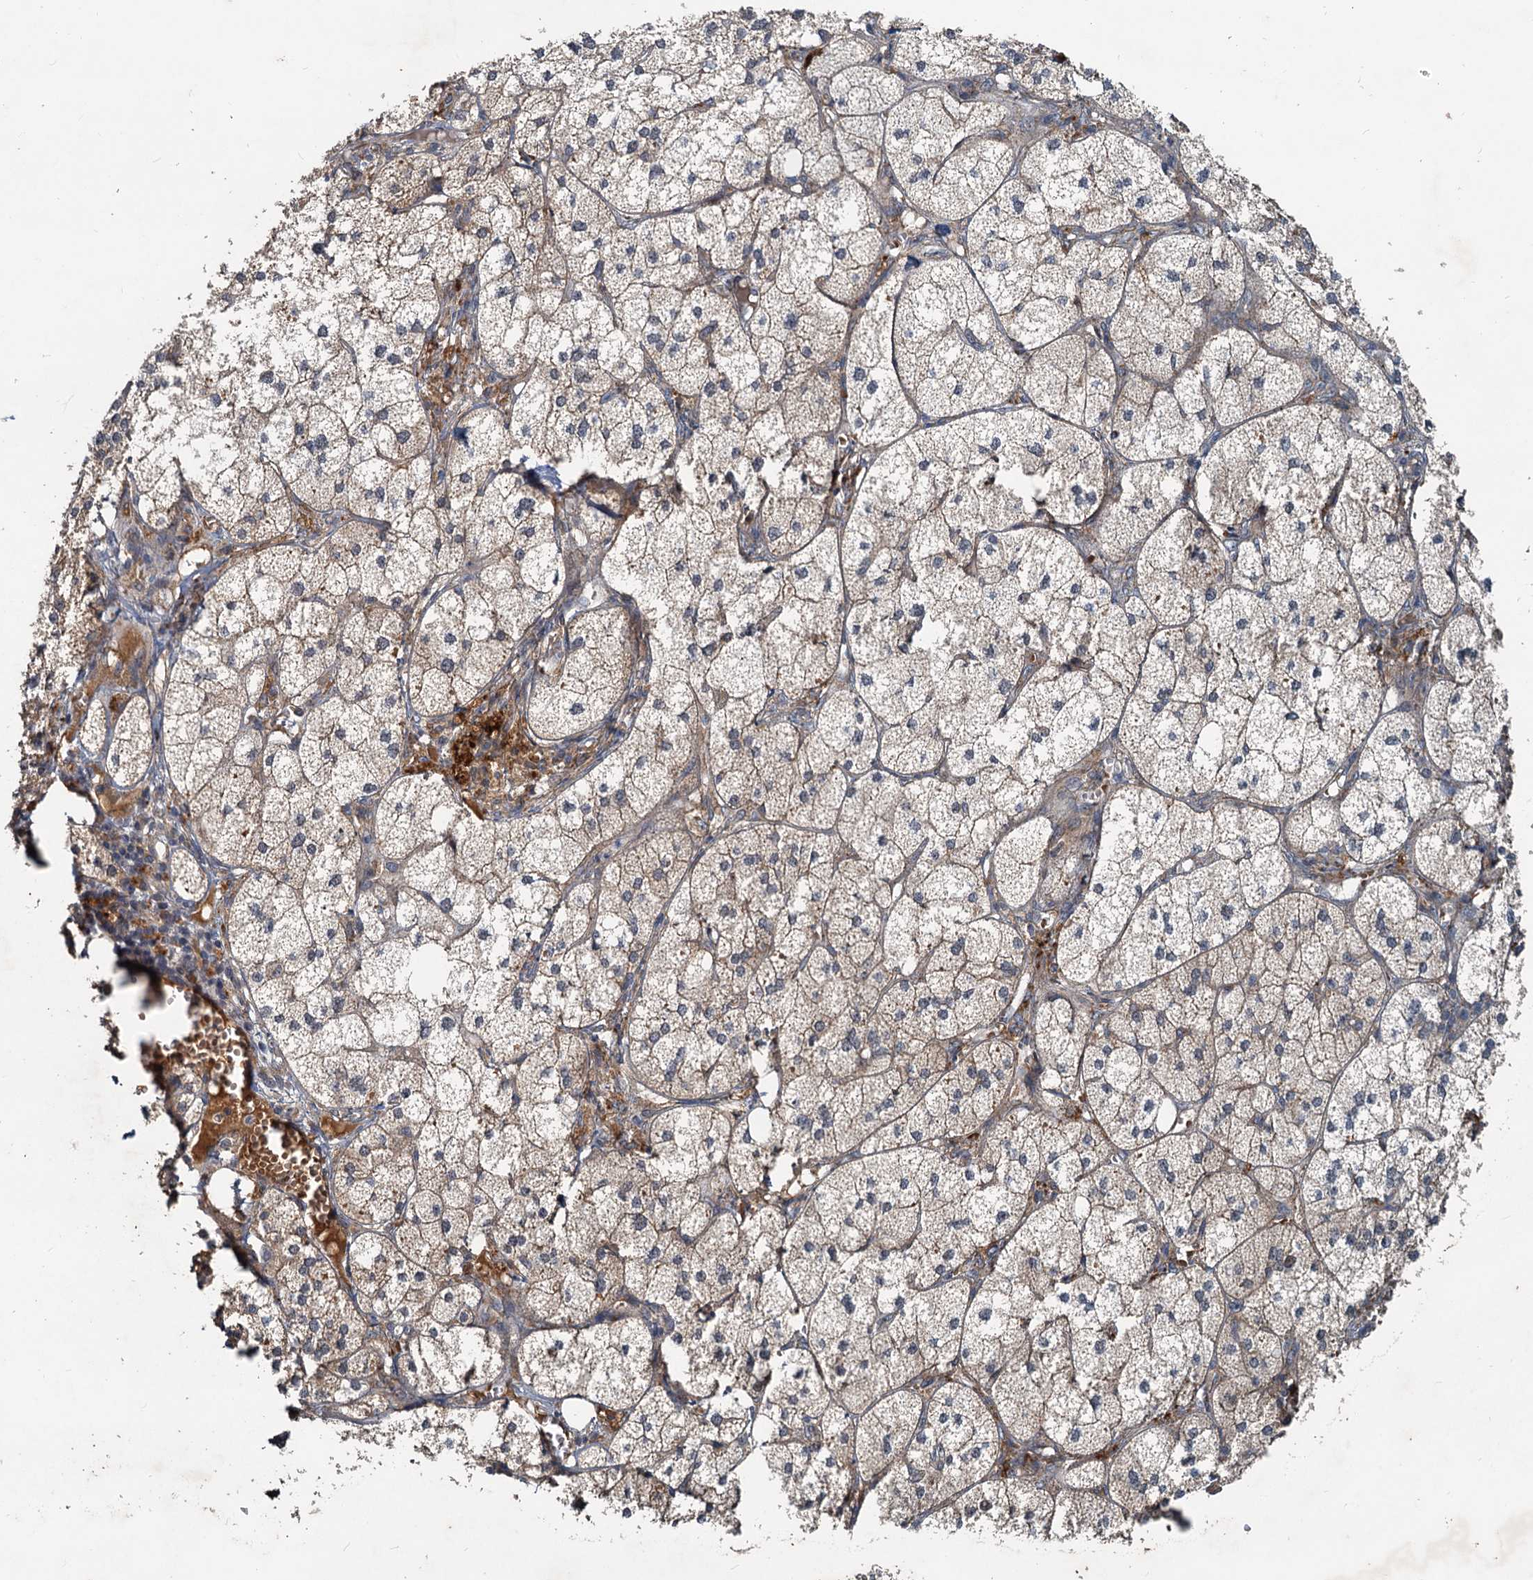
{"staining": {"intensity": "moderate", "quantity": "25%-75%", "location": "cytoplasmic/membranous"}, "tissue": "adrenal gland", "cell_type": "Glandular cells", "image_type": "normal", "snomed": [{"axis": "morphology", "description": "Normal tissue, NOS"}, {"axis": "topography", "description": "Adrenal gland"}], "caption": "This is a histology image of IHC staining of unremarkable adrenal gland, which shows moderate positivity in the cytoplasmic/membranous of glandular cells.", "gene": "CEP68", "patient": {"sex": "female", "age": 61}}